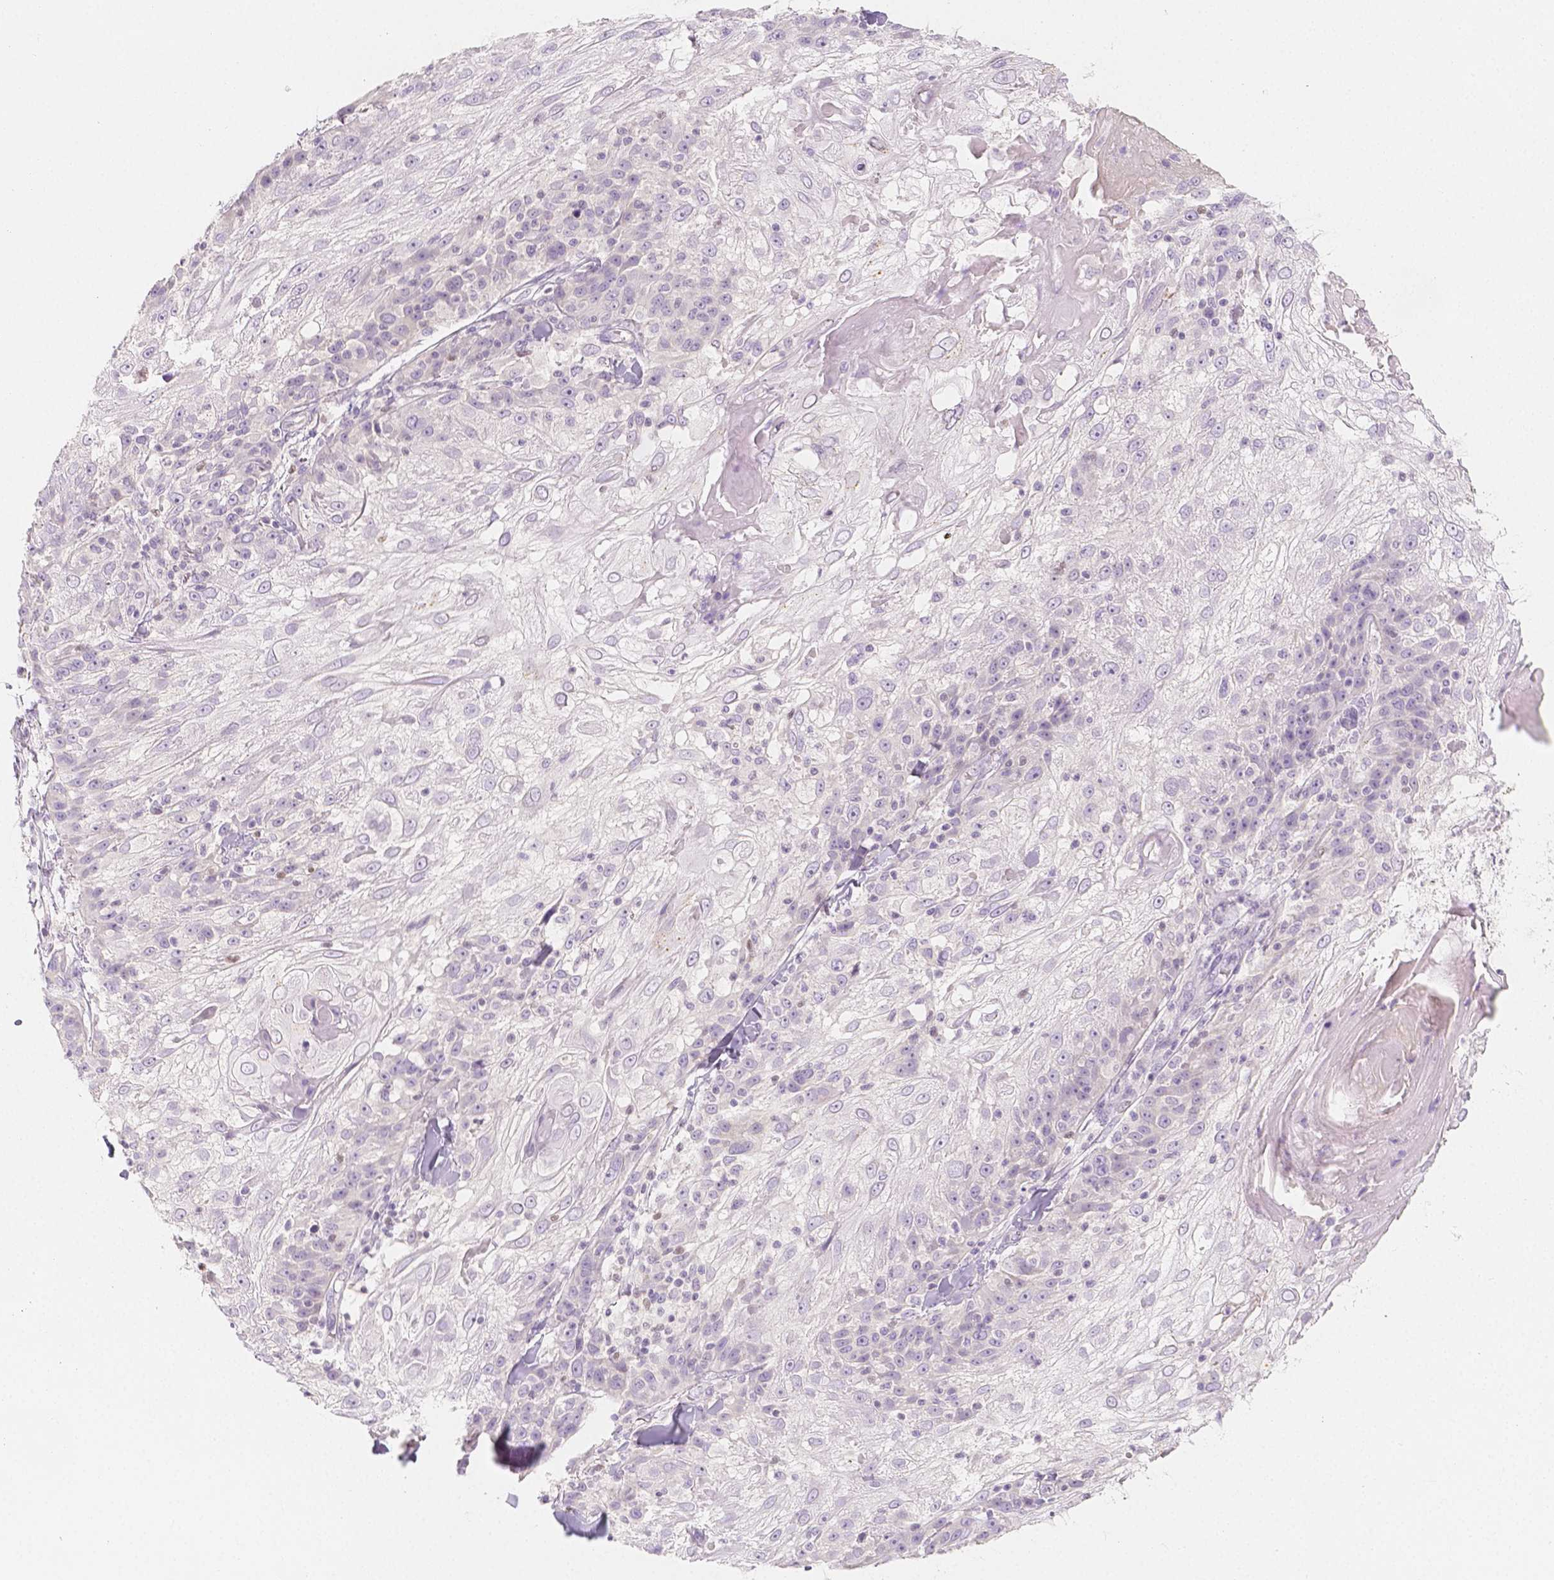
{"staining": {"intensity": "negative", "quantity": "none", "location": "none"}, "tissue": "skin cancer", "cell_type": "Tumor cells", "image_type": "cancer", "snomed": [{"axis": "morphology", "description": "Normal tissue, NOS"}, {"axis": "morphology", "description": "Squamous cell carcinoma, NOS"}, {"axis": "topography", "description": "Skin"}], "caption": "Photomicrograph shows no significant protein staining in tumor cells of squamous cell carcinoma (skin).", "gene": "BATF", "patient": {"sex": "female", "age": 83}}